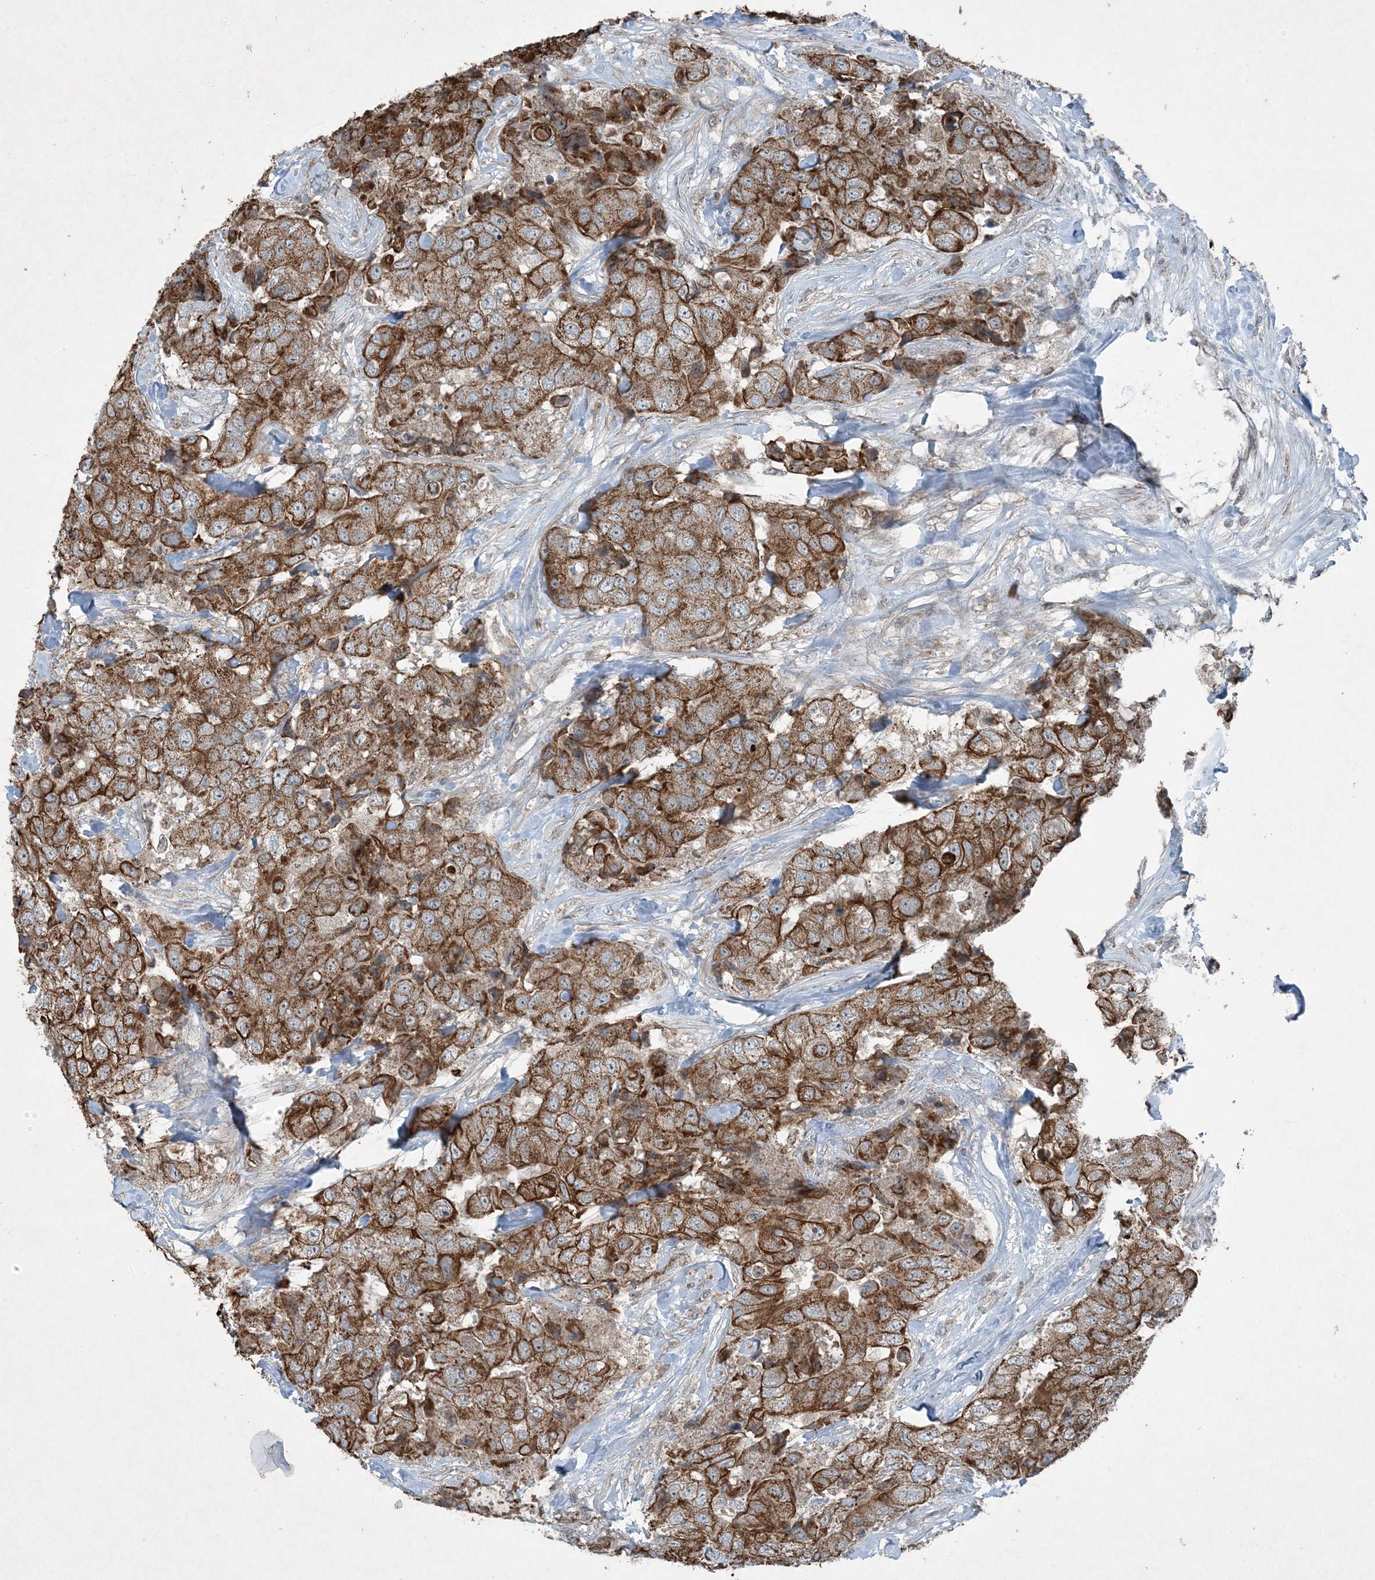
{"staining": {"intensity": "strong", "quantity": ">75%", "location": "cytoplasmic/membranous"}, "tissue": "breast cancer", "cell_type": "Tumor cells", "image_type": "cancer", "snomed": [{"axis": "morphology", "description": "Duct carcinoma"}, {"axis": "topography", "description": "Breast"}], "caption": "This histopathology image exhibits immunohistochemistry (IHC) staining of human intraductal carcinoma (breast), with high strong cytoplasmic/membranous positivity in approximately >75% of tumor cells.", "gene": "PC", "patient": {"sex": "female", "age": 62}}